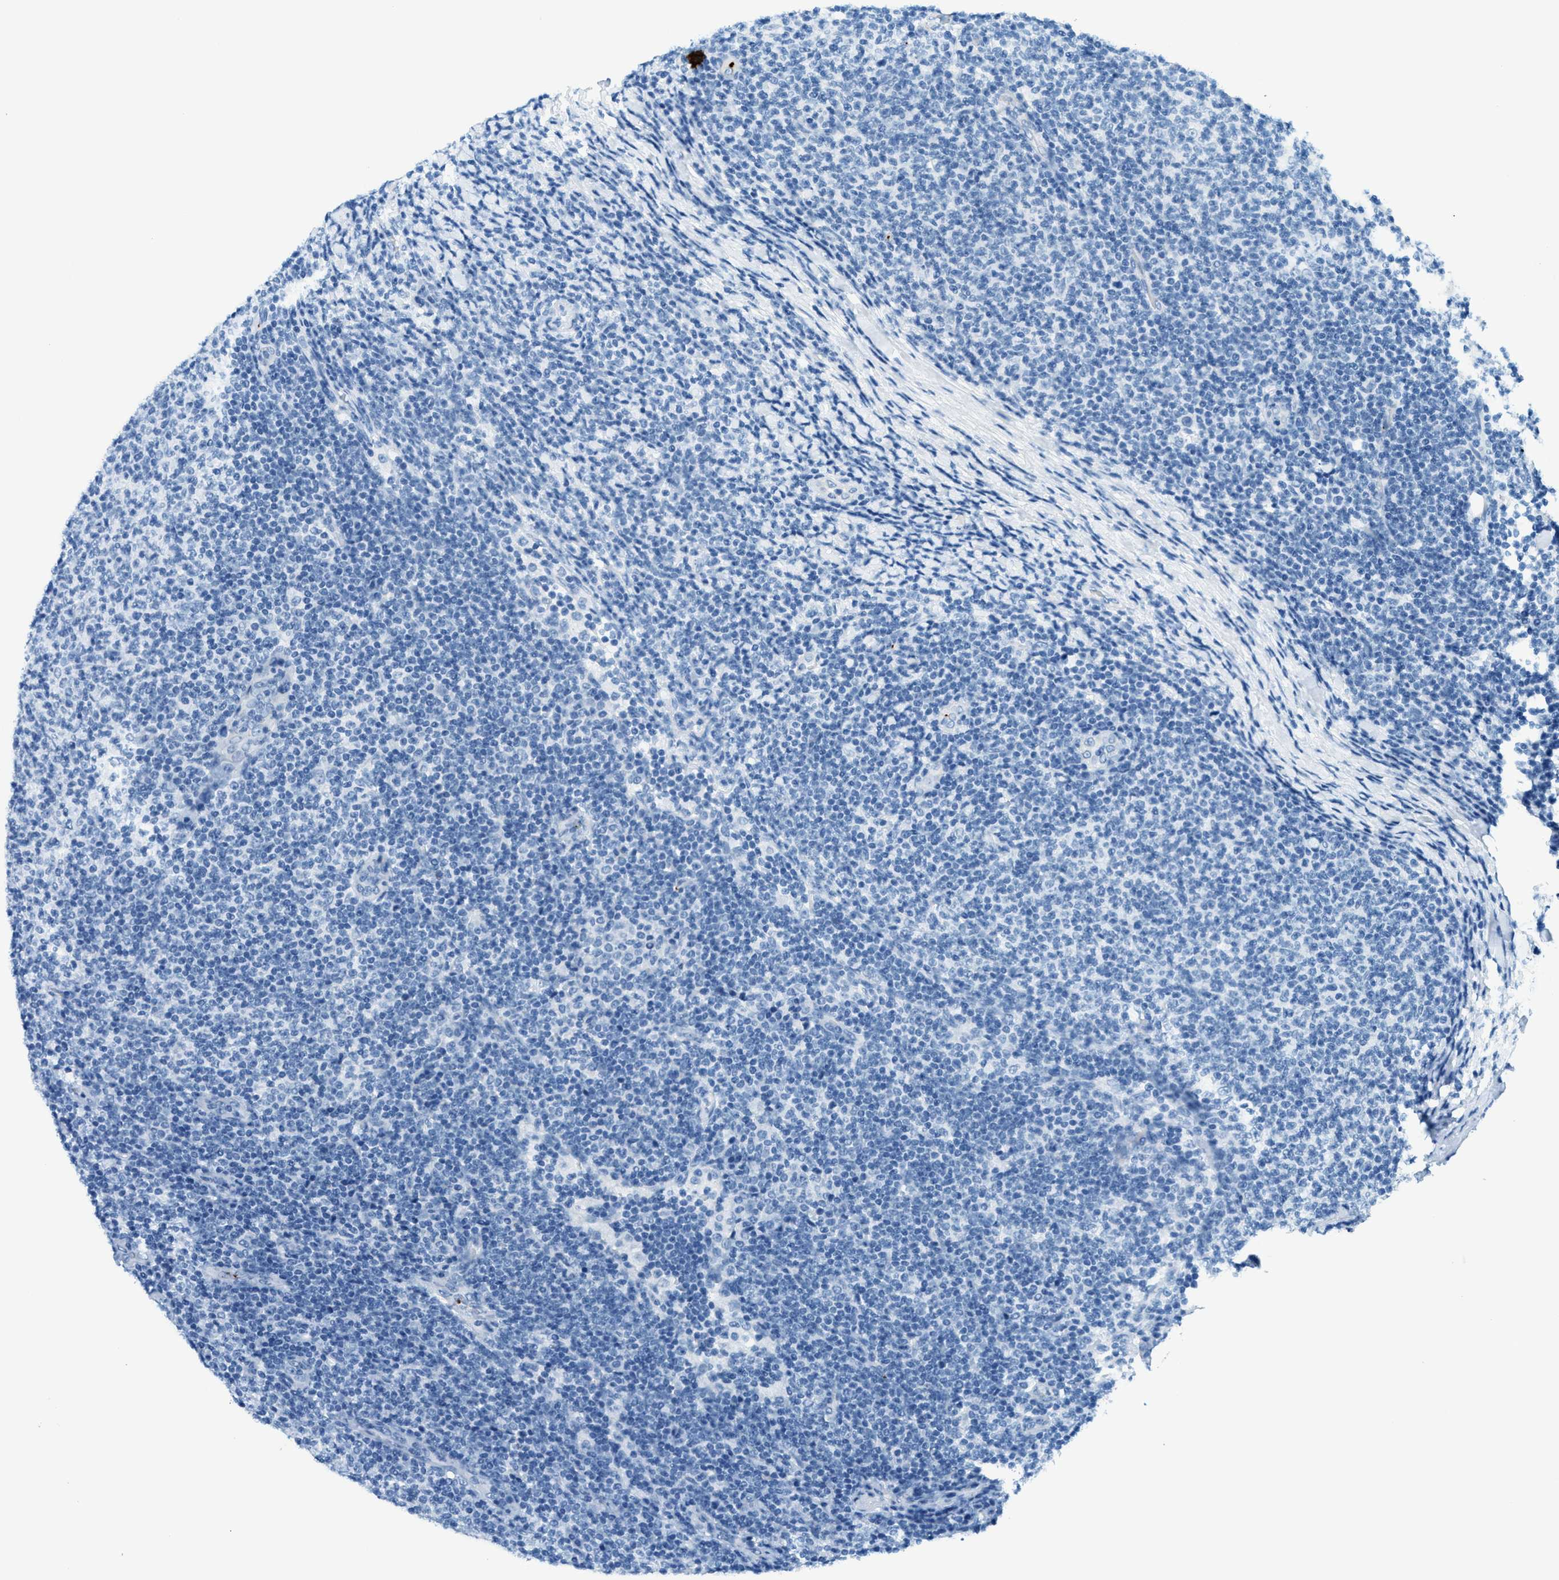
{"staining": {"intensity": "negative", "quantity": "none", "location": "none"}, "tissue": "lymphoma", "cell_type": "Tumor cells", "image_type": "cancer", "snomed": [{"axis": "morphology", "description": "Malignant lymphoma, non-Hodgkin's type, Low grade"}, {"axis": "topography", "description": "Lymph node"}], "caption": "Immunohistochemistry (IHC) of human lymphoma displays no positivity in tumor cells.", "gene": "PPBP", "patient": {"sex": "male", "age": 66}}